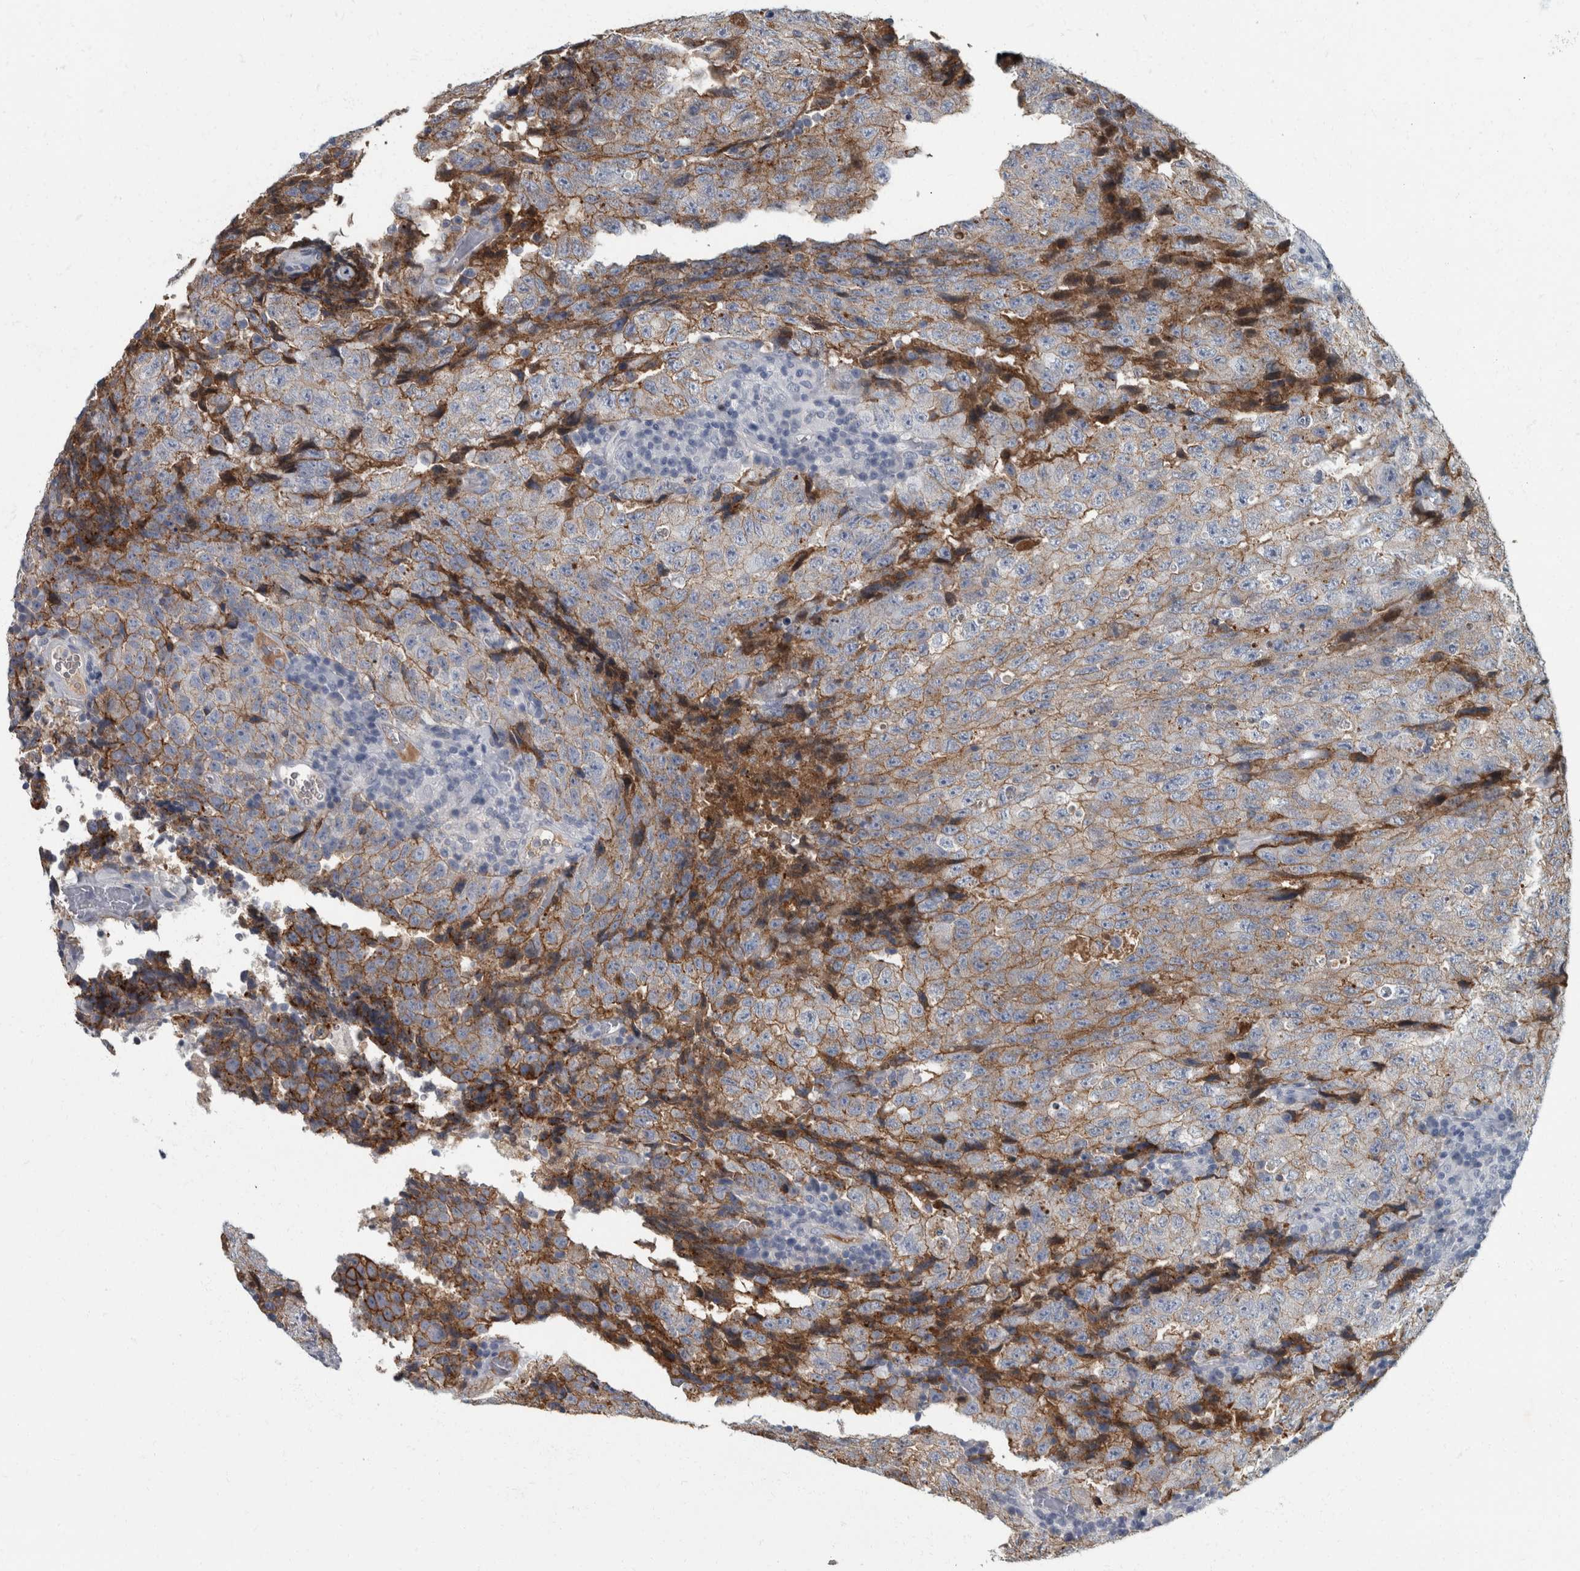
{"staining": {"intensity": "moderate", "quantity": ">75%", "location": "cytoplasmic/membranous"}, "tissue": "testis cancer", "cell_type": "Tumor cells", "image_type": "cancer", "snomed": [{"axis": "morphology", "description": "Necrosis, NOS"}, {"axis": "morphology", "description": "Carcinoma, Embryonal, NOS"}, {"axis": "topography", "description": "Testis"}], "caption": "Tumor cells reveal medium levels of moderate cytoplasmic/membranous expression in approximately >75% of cells in human testis cancer (embryonal carcinoma).", "gene": "DSG2", "patient": {"sex": "male", "age": 19}}